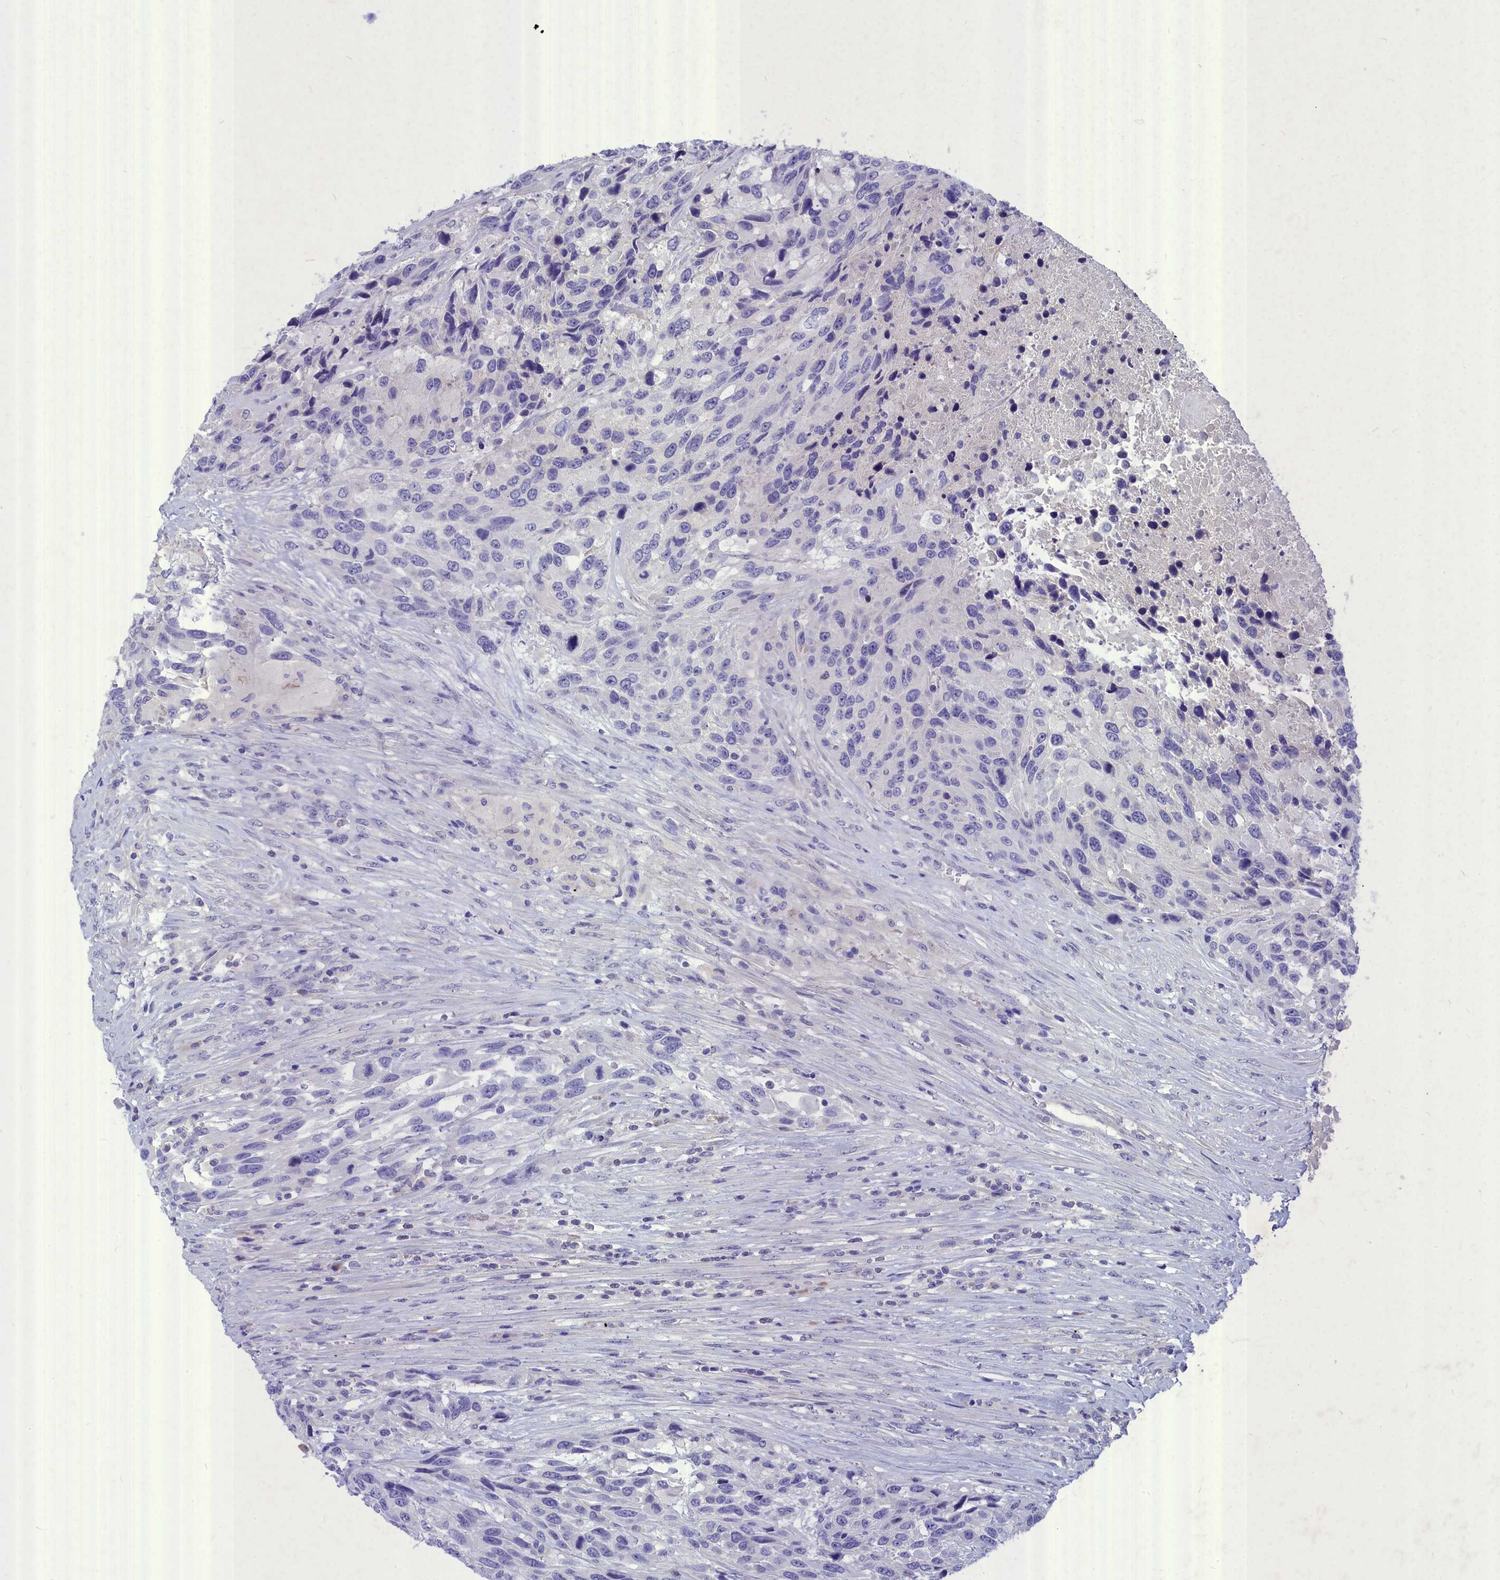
{"staining": {"intensity": "negative", "quantity": "none", "location": "none"}, "tissue": "urothelial cancer", "cell_type": "Tumor cells", "image_type": "cancer", "snomed": [{"axis": "morphology", "description": "Urothelial carcinoma, High grade"}, {"axis": "topography", "description": "Urinary bladder"}], "caption": "High power microscopy photomicrograph of an immunohistochemistry (IHC) micrograph of urothelial cancer, revealing no significant positivity in tumor cells. (IHC, brightfield microscopy, high magnification).", "gene": "DEFB119", "patient": {"sex": "female", "age": 70}}